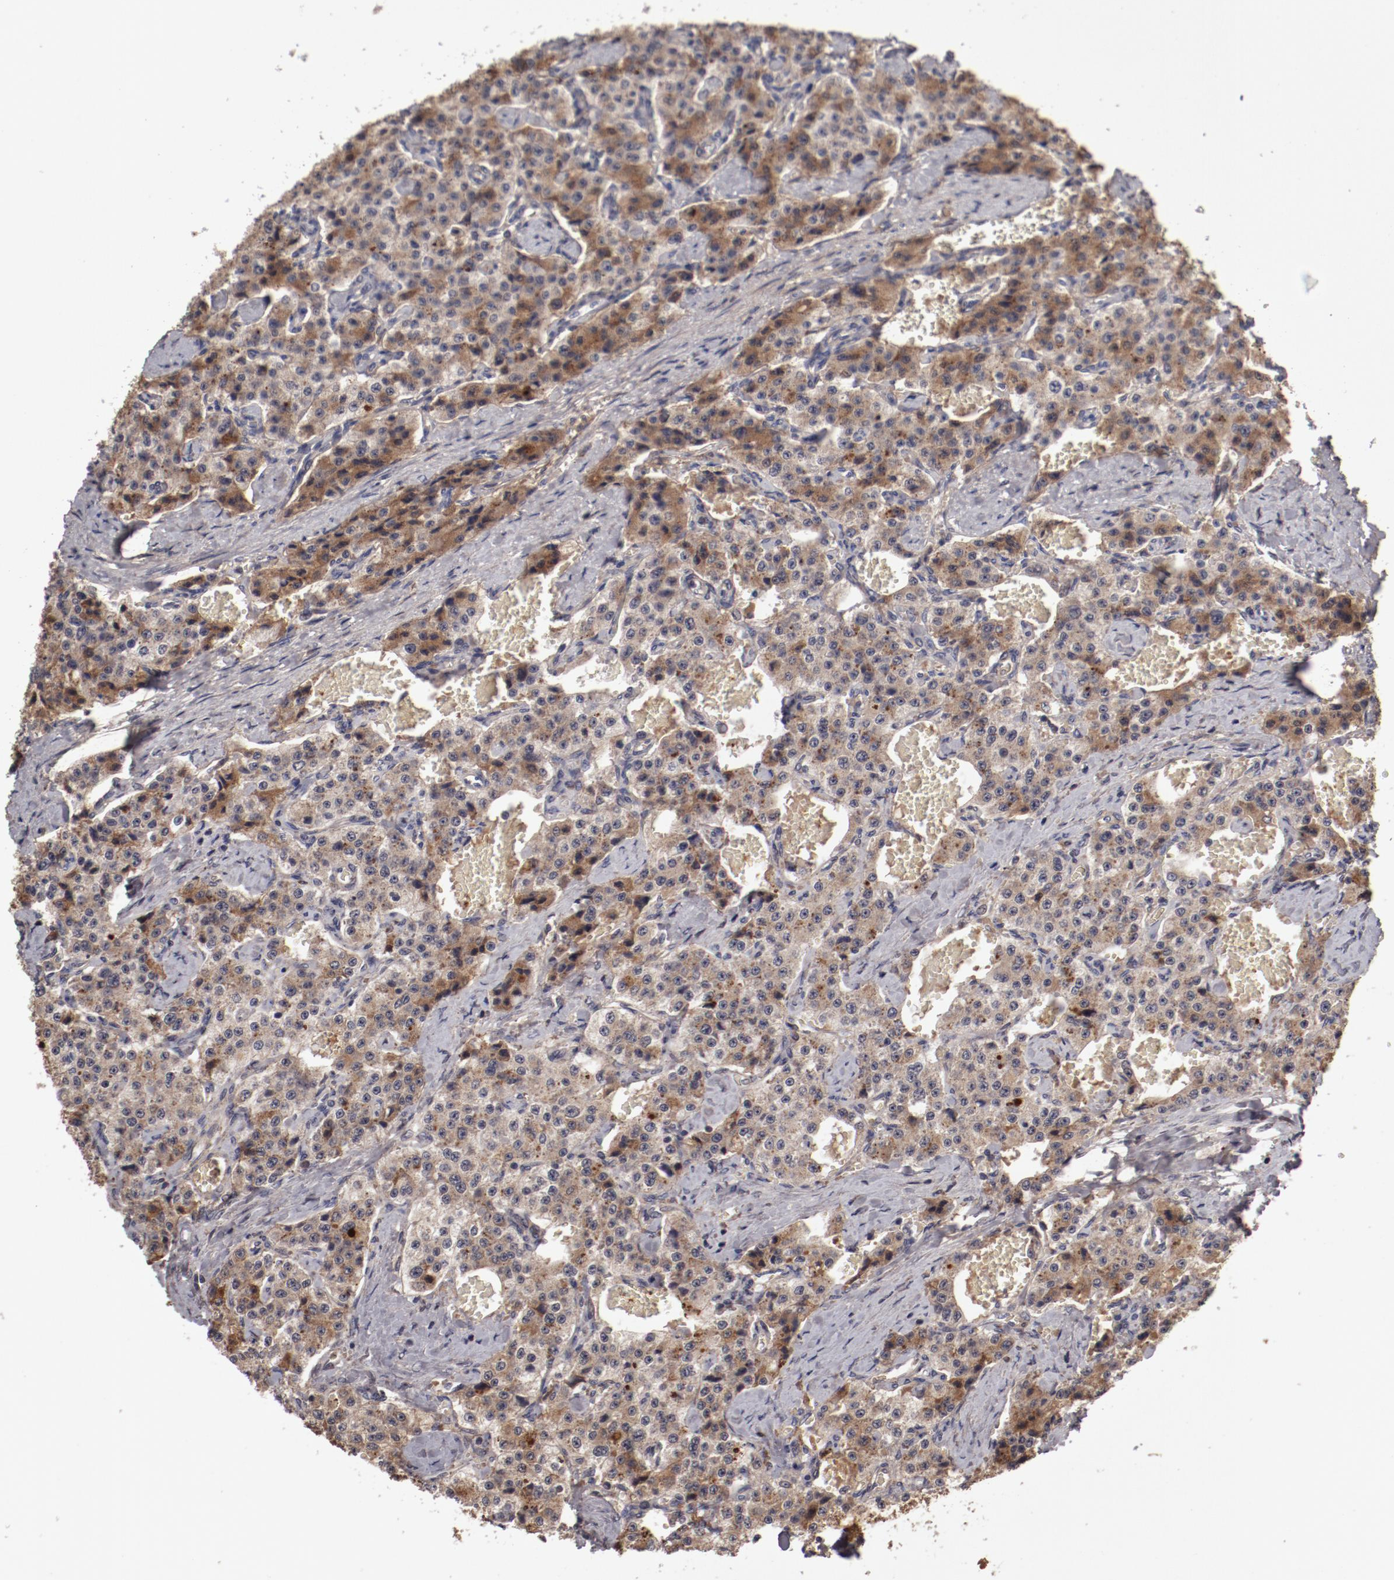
{"staining": {"intensity": "strong", "quantity": "25%-75%", "location": "cytoplasmic/membranous"}, "tissue": "carcinoid", "cell_type": "Tumor cells", "image_type": "cancer", "snomed": [{"axis": "morphology", "description": "Carcinoid, malignant, NOS"}, {"axis": "topography", "description": "Small intestine"}], "caption": "An immunohistochemistry (IHC) photomicrograph of neoplastic tissue is shown. Protein staining in brown highlights strong cytoplasmic/membranous positivity in malignant carcinoid within tumor cells. Nuclei are stained in blue.", "gene": "CP", "patient": {"sex": "male", "age": 52}}